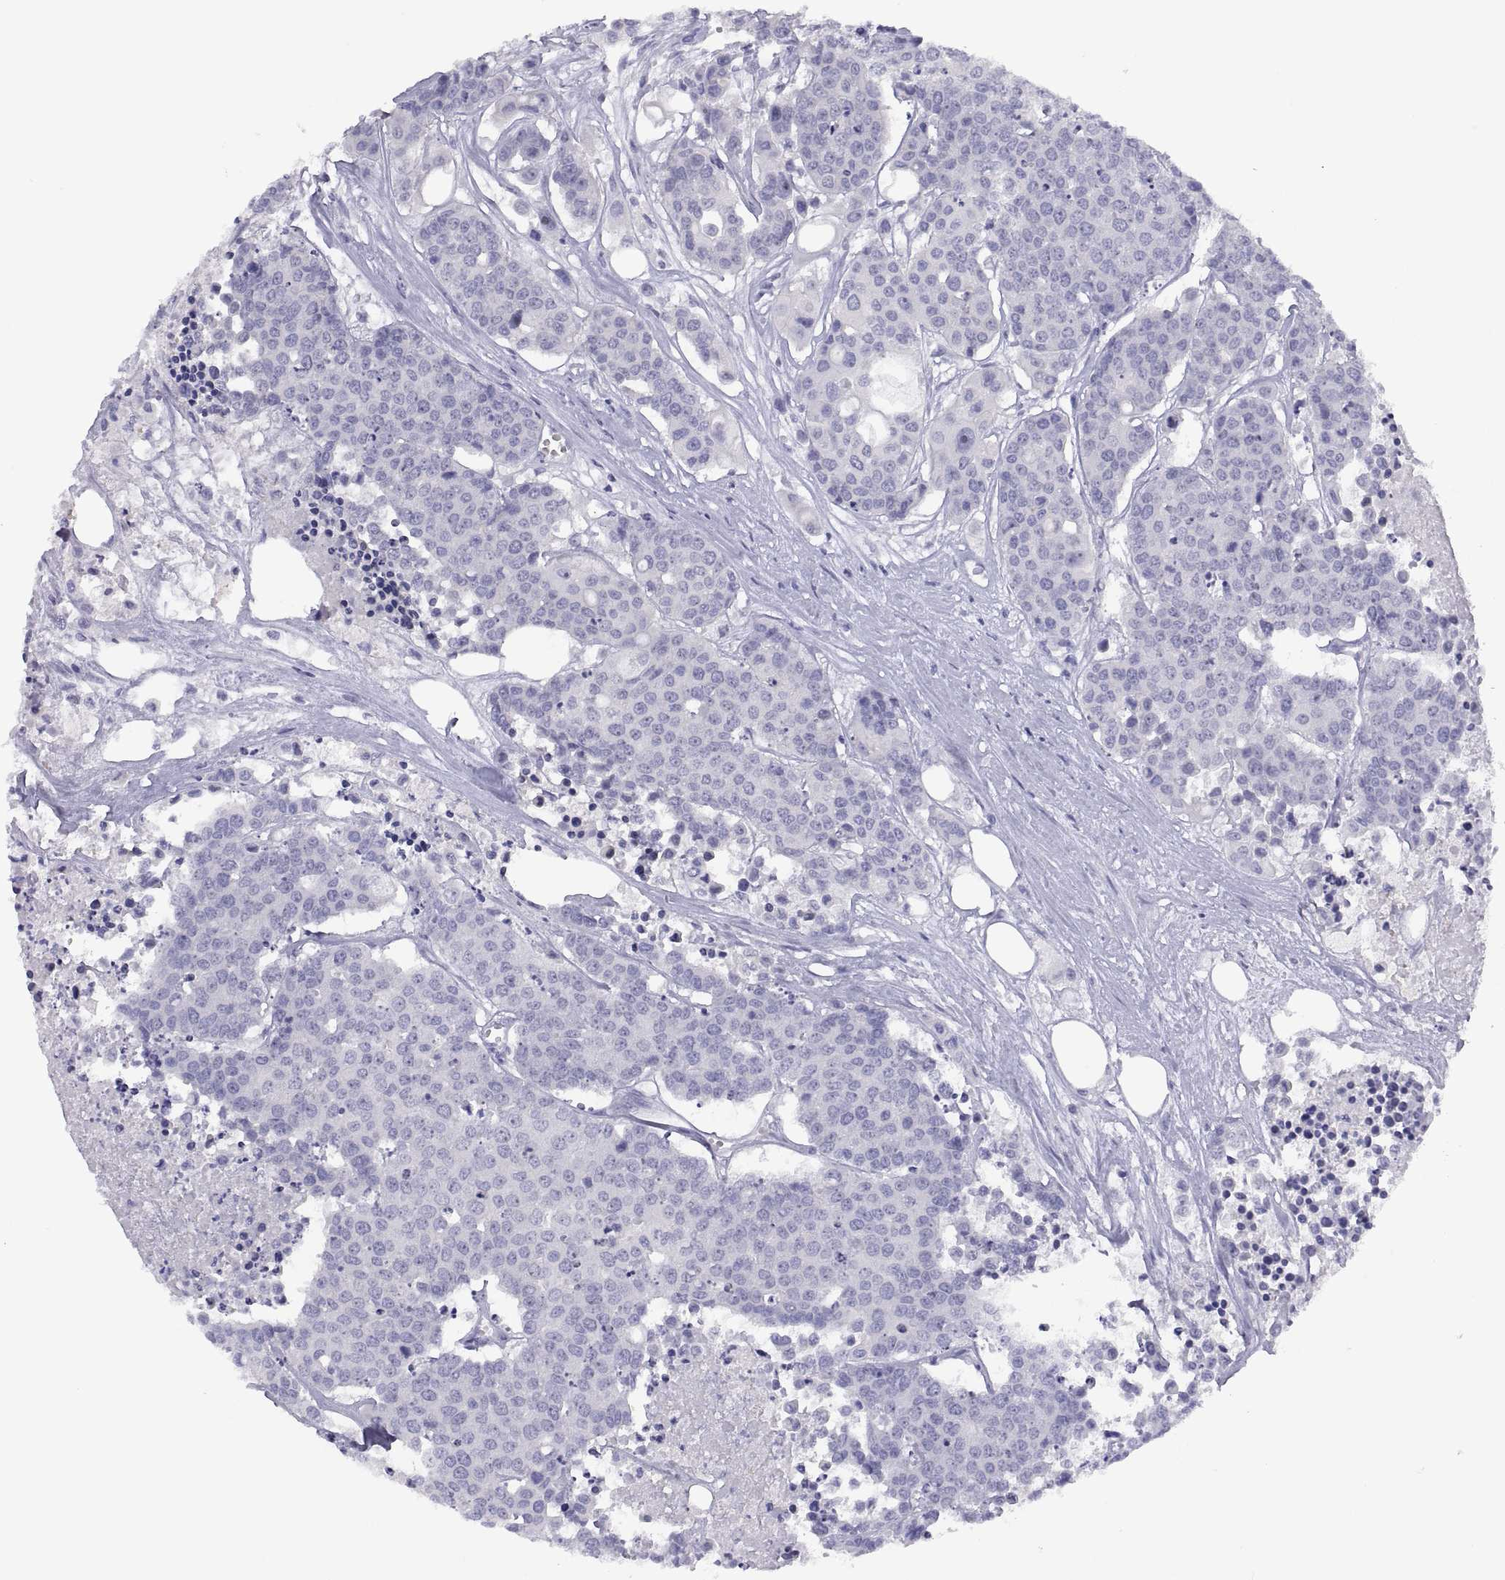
{"staining": {"intensity": "negative", "quantity": "none", "location": "none"}, "tissue": "carcinoid", "cell_type": "Tumor cells", "image_type": "cancer", "snomed": [{"axis": "morphology", "description": "Carcinoid, malignant, NOS"}, {"axis": "topography", "description": "Colon"}], "caption": "This is an immunohistochemistry image of human malignant carcinoid. There is no expression in tumor cells.", "gene": "VSX2", "patient": {"sex": "male", "age": 81}}